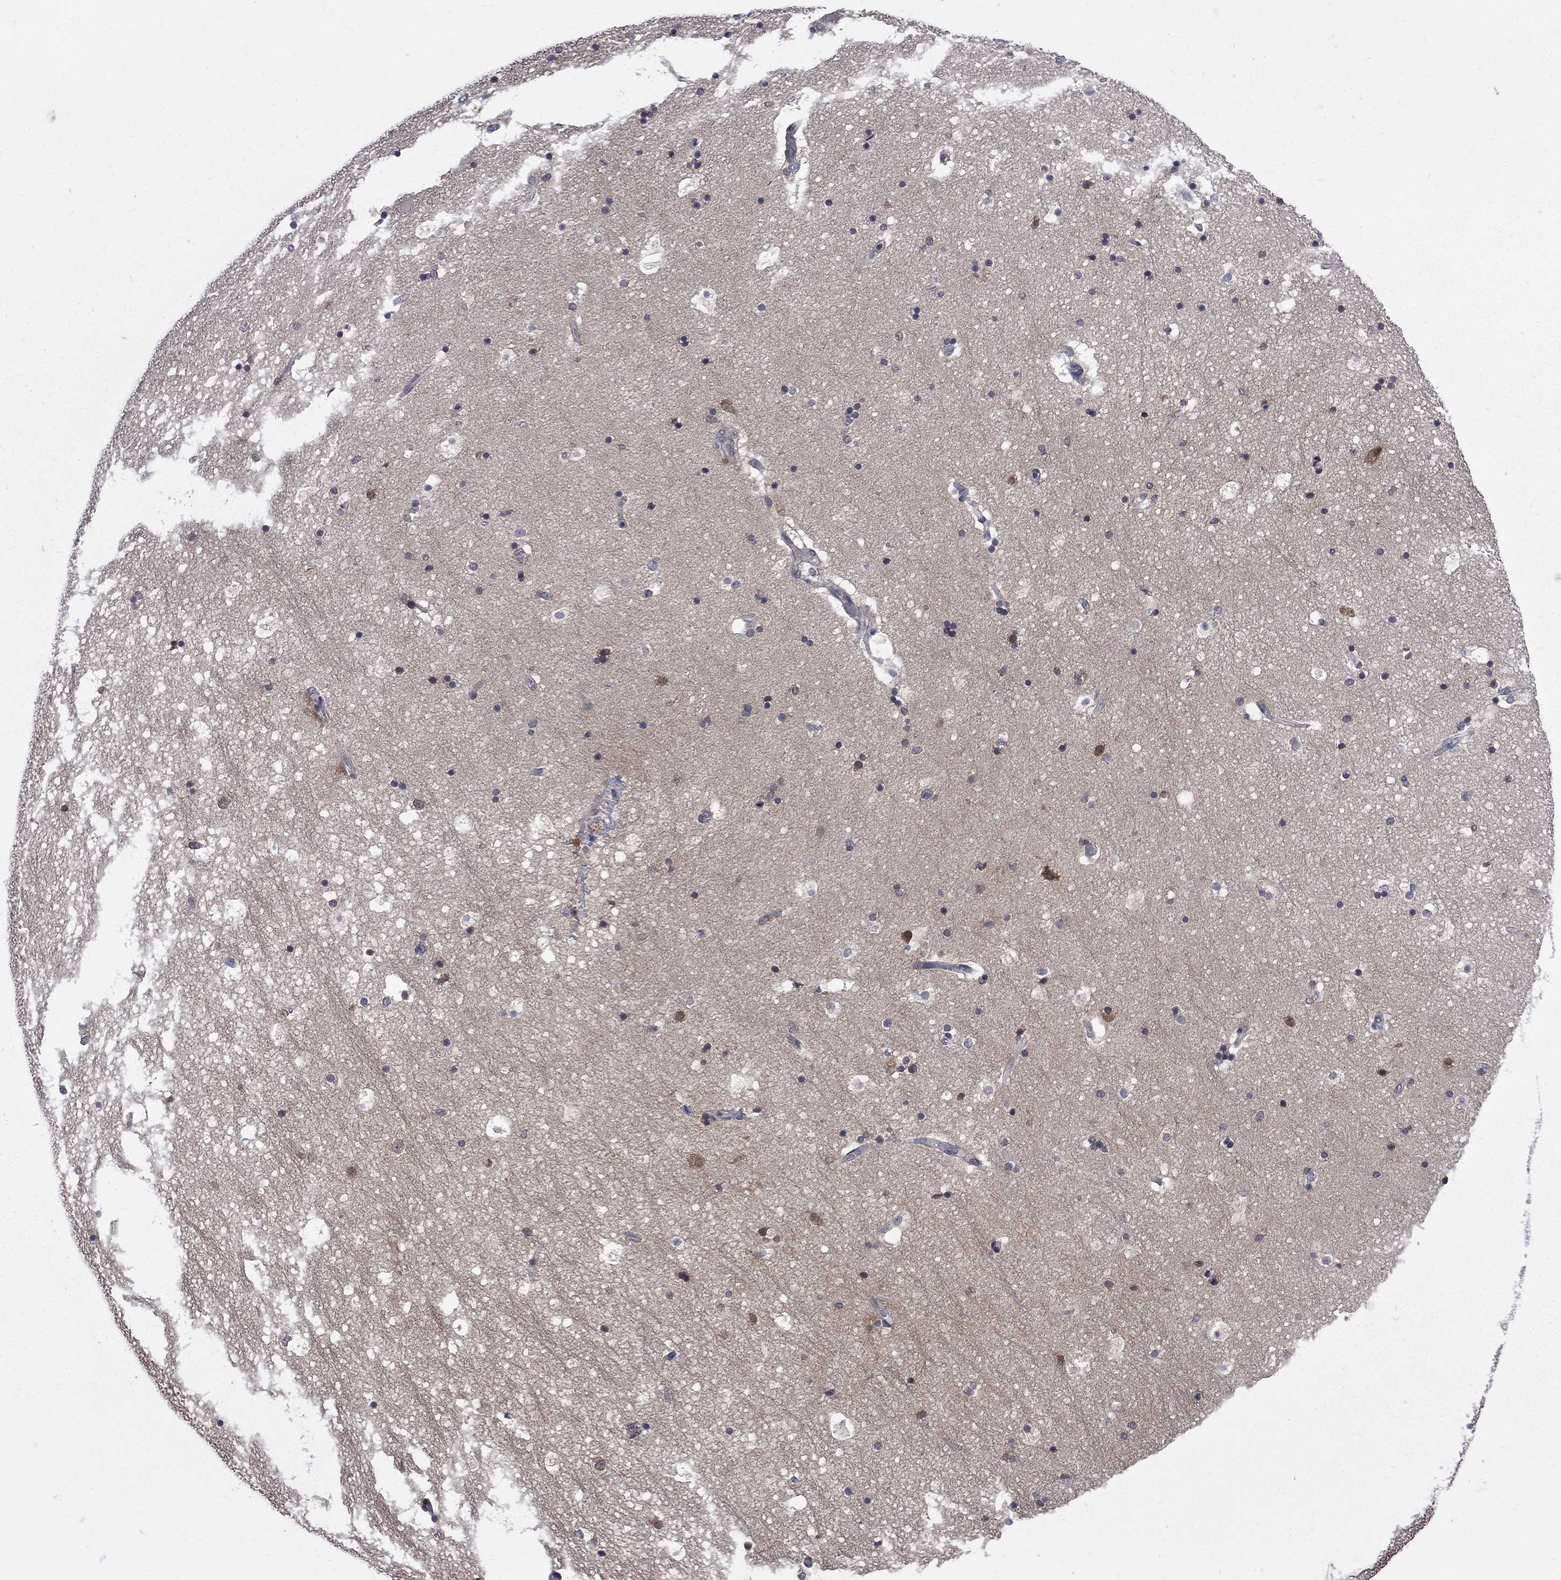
{"staining": {"intensity": "negative", "quantity": "none", "location": "none"}, "tissue": "hippocampus", "cell_type": "Glial cells", "image_type": "normal", "snomed": [{"axis": "morphology", "description": "Normal tissue, NOS"}, {"axis": "topography", "description": "Hippocampus"}], "caption": "High power microscopy image of an IHC histopathology image of unremarkable hippocampus, revealing no significant expression in glial cells. (DAB (3,3'-diaminobenzidine) immunohistochemistry (IHC), high magnification).", "gene": "CNOT11", "patient": {"sex": "male", "age": 51}}